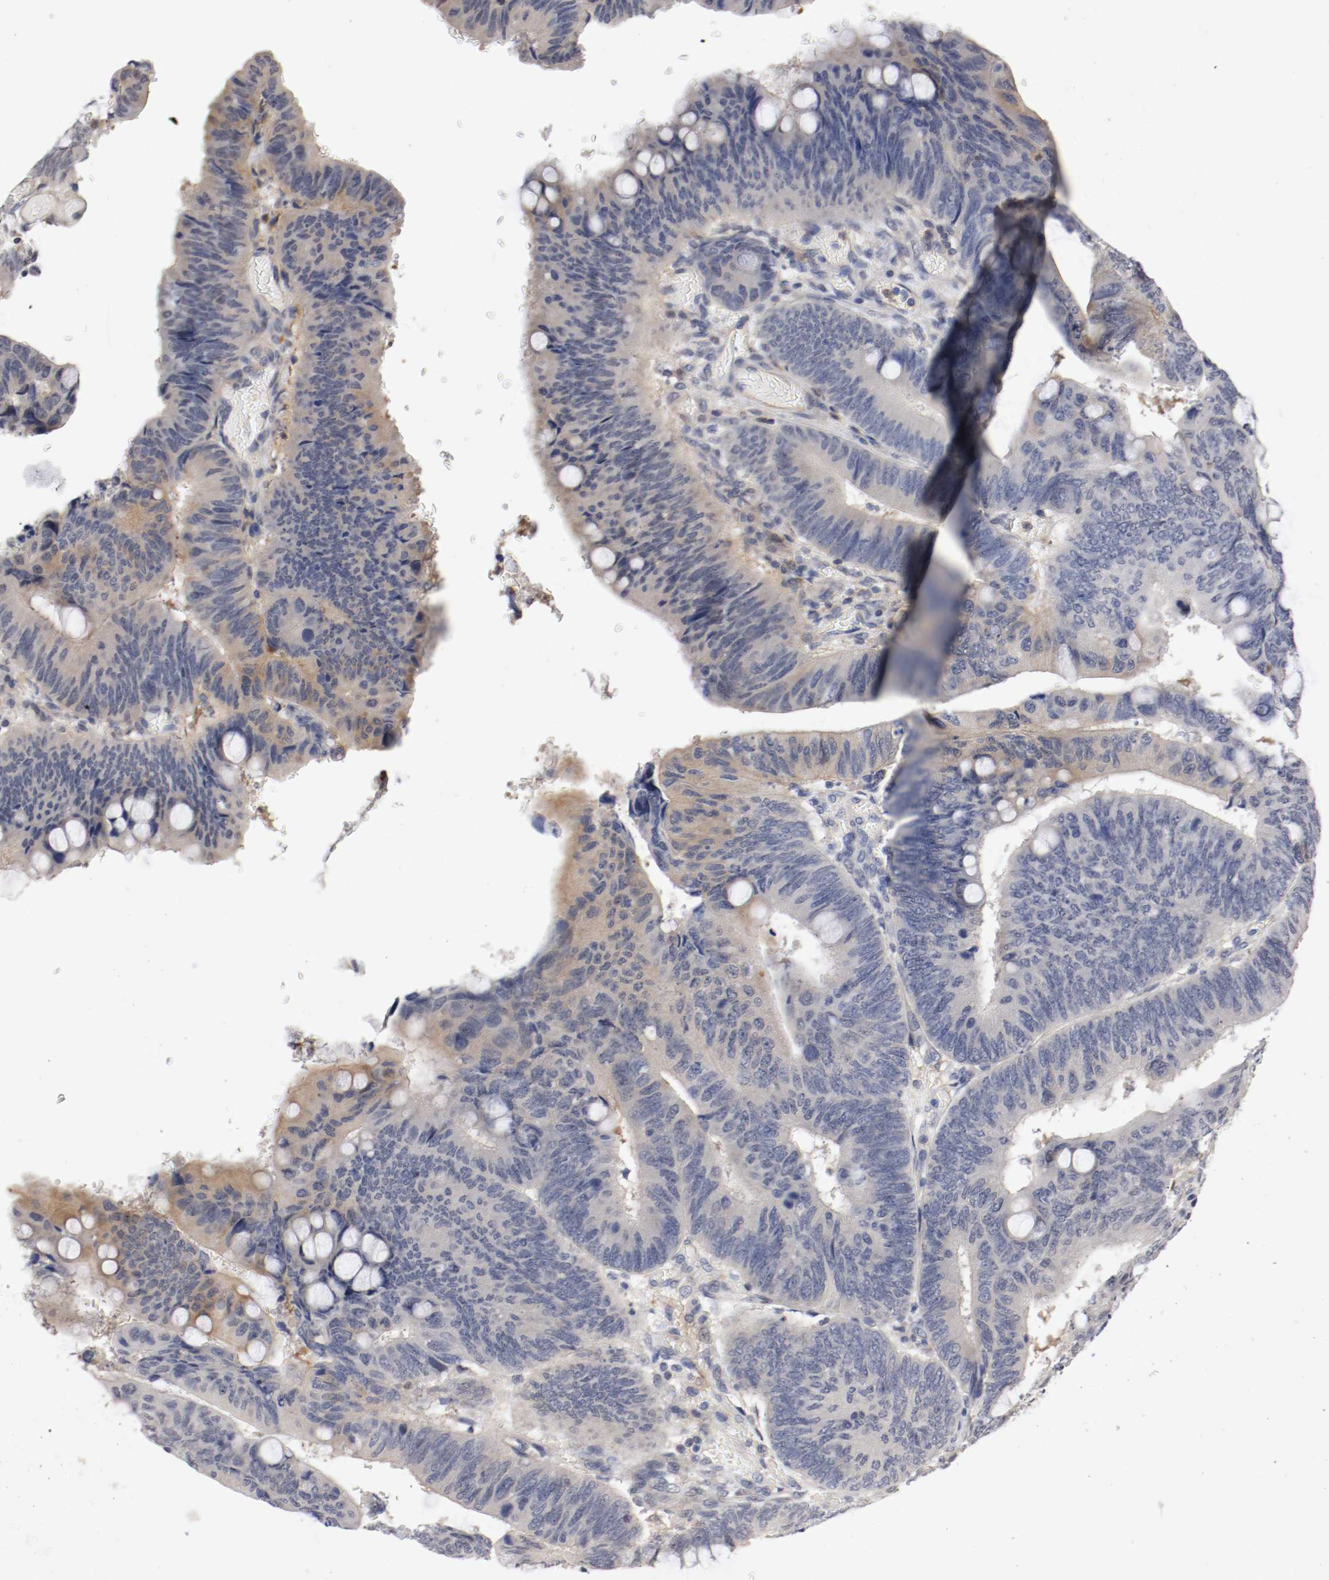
{"staining": {"intensity": "weak", "quantity": "25%-75%", "location": "cytoplasmic/membranous"}, "tissue": "colorectal cancer", "cell_type": "Tumor cells", "image_type": "cancer", "snomed": [{"axis": "morphology", "description": "Normal tissue, NOS"}, {"axis": "morphology", "description": "Adenocarcinoma, NOS"}, {"axis": "topography", "description": "Rectum"}], "caption": "A brown stain highlights weak cytoplasmic/membranous positivity of a protein in human colorectal cancer tumor cells. Using DAB (brown) and hematoxylin (blue) stains, captured at high magnification using brightfield microscopy.", "gene": "RBM23", "patient": {"sex": "male", "age": 92}}